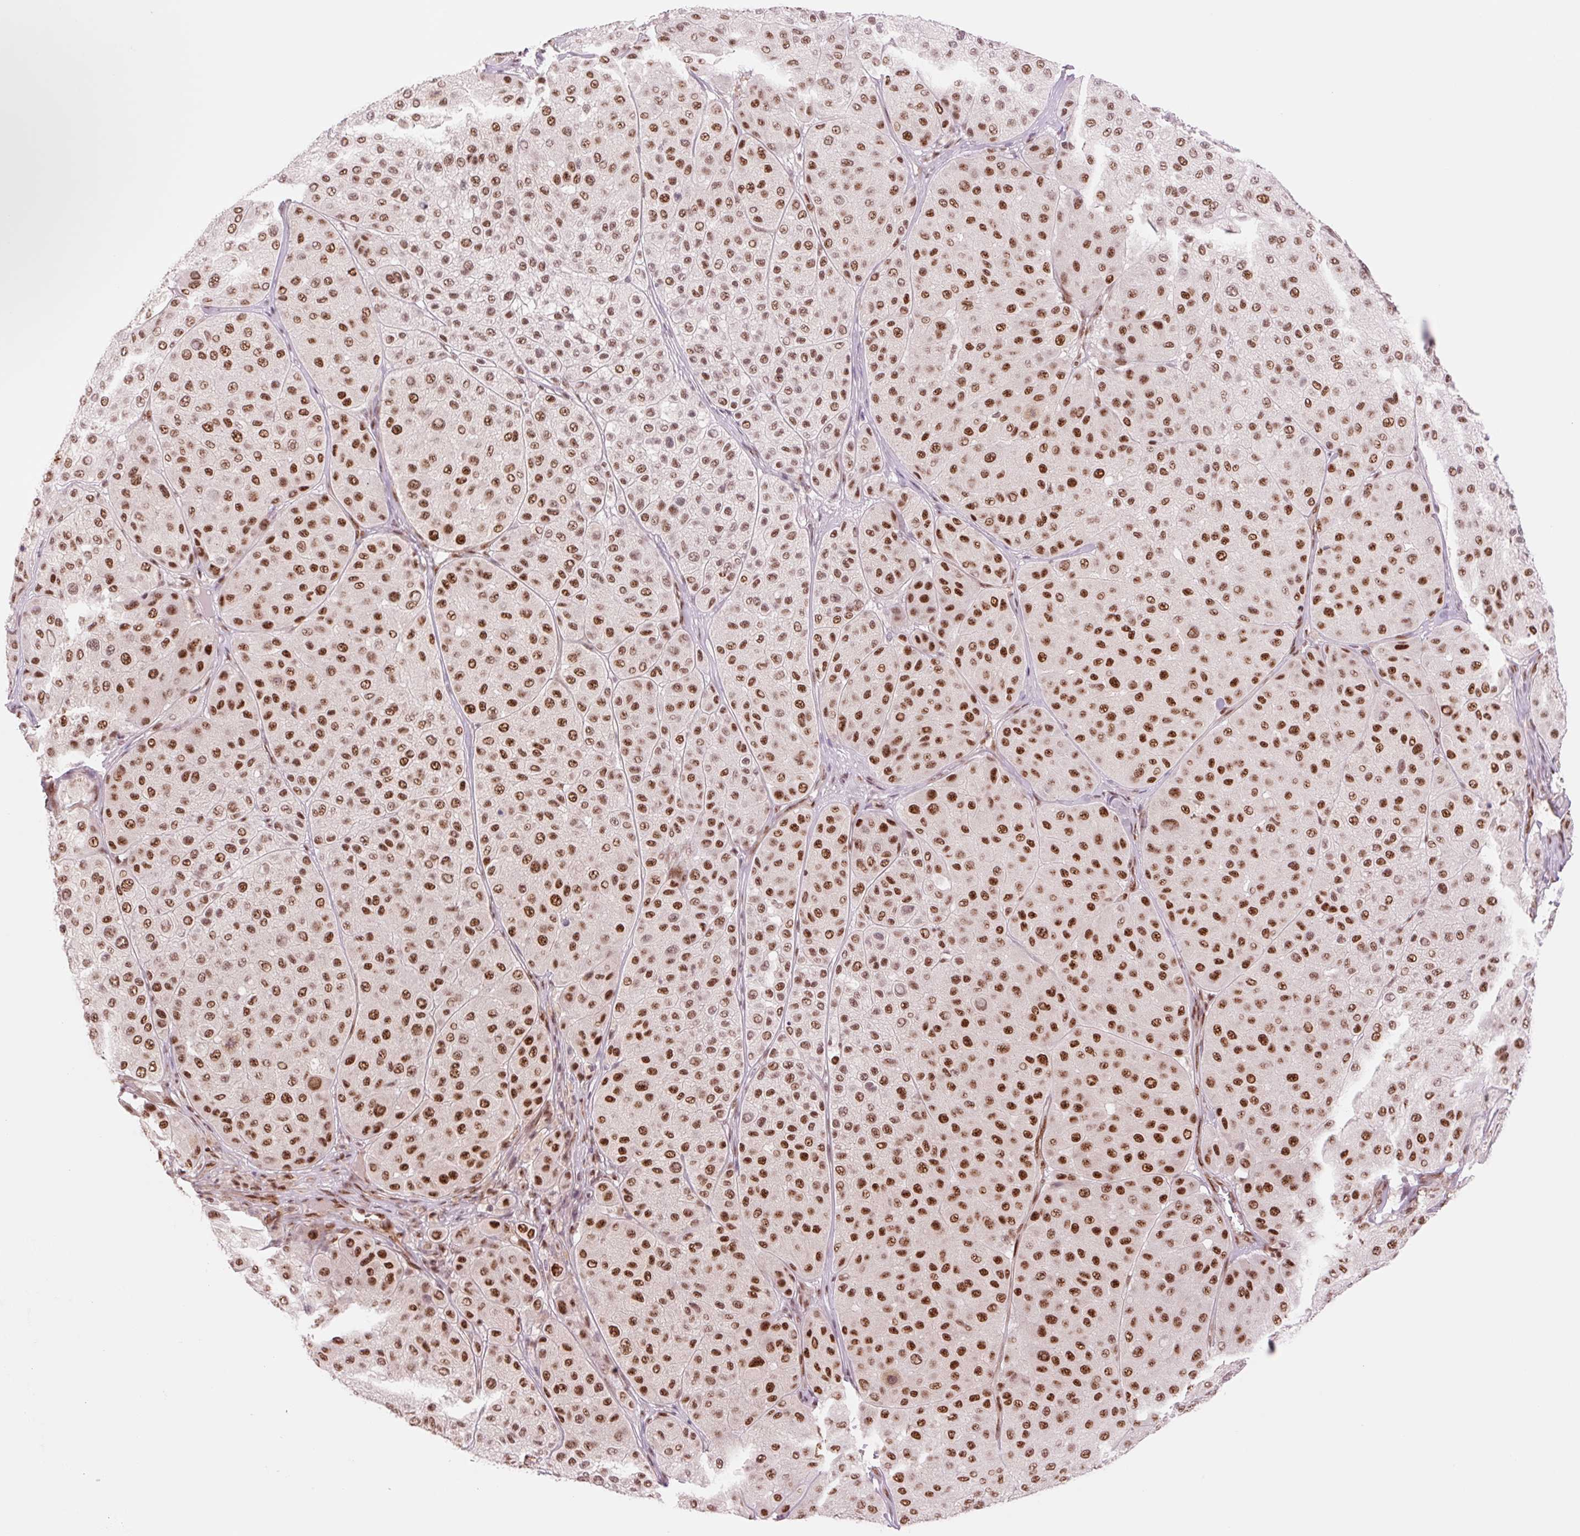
{"staining": {"intensity": "strong", "quantity": ">75%", "location": "nuclear"}, "tissue": "melanoma", "cell_type": "Tumor cells", "image_type": "cancer", "snomed": [{"axis": "morphology", "description": "Malignant melanoma, Metastatic site"}, {"axis": "topography", "description": "Smooth muscle"}], "caption": "Malignant melanoma (metastatic site) stained for a protein (brown) displays strong nuclear positive staining in approximately >75% of tumor cells.", "gene": "PRDM11", "patient": {"sex": "male", "age": 41}}